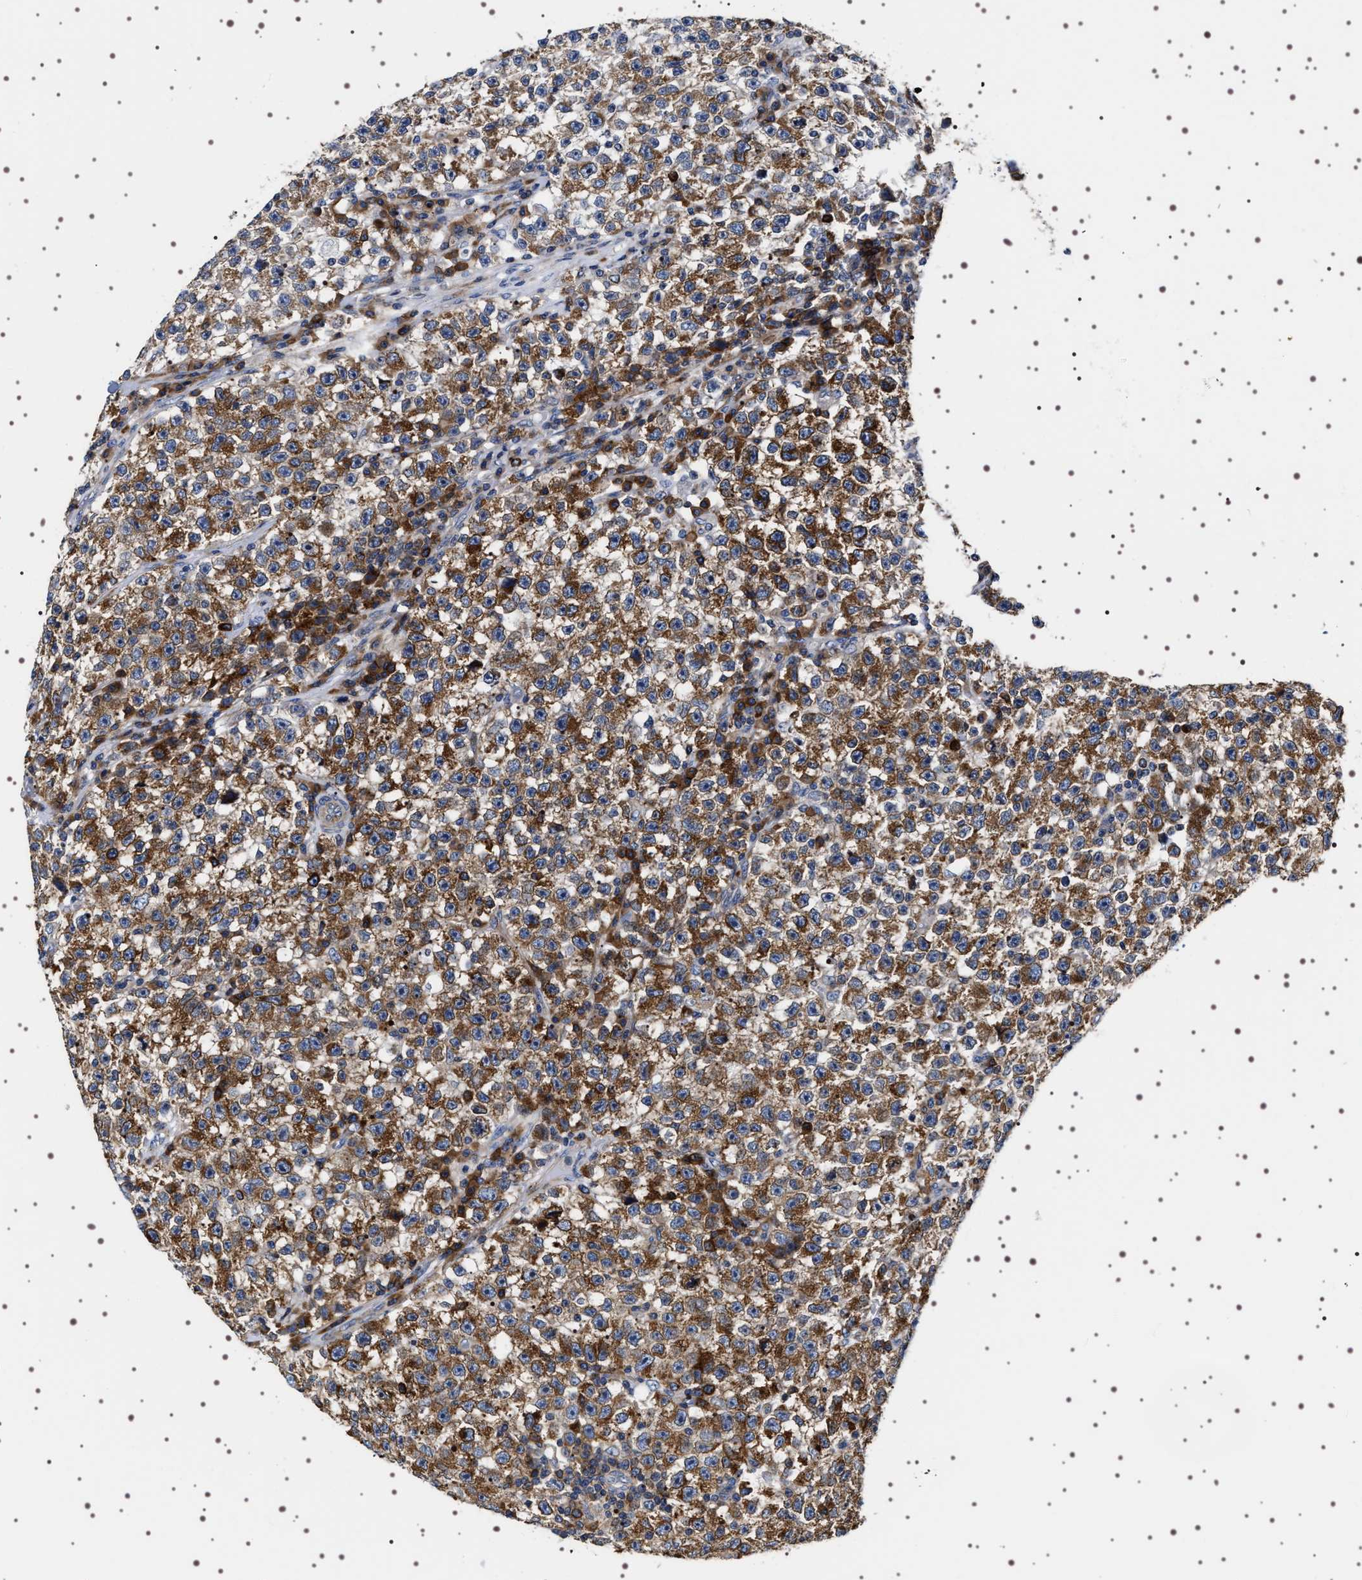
{"staining": {"intensity": "moderate", "quantity": ">75%", "location": "cytoplasmic/membranous"}, "tissue": "testis cancer", "cell_type": "Tumor cells", "image_type": "cancer", "snomed": [{"axis": "morphology", "description": "Seminoma, NOS"}, {"axis": "topography", "description": "Testis"}], "caption": "IHC (DAB) staining of human seminoma (testis) exhibits moderate cytoplasmic/membranous protein expression in approximately >75% of tumor cells. The staining was performed using DAB (3,3'-diaminobenzidine) to visualize the protein expression in brown, while the nuclei were stained in blue with hematoxylin (Magnification: 20x).", "gene": "SQLE", "patient": {"sex": "male", "age": 22}}